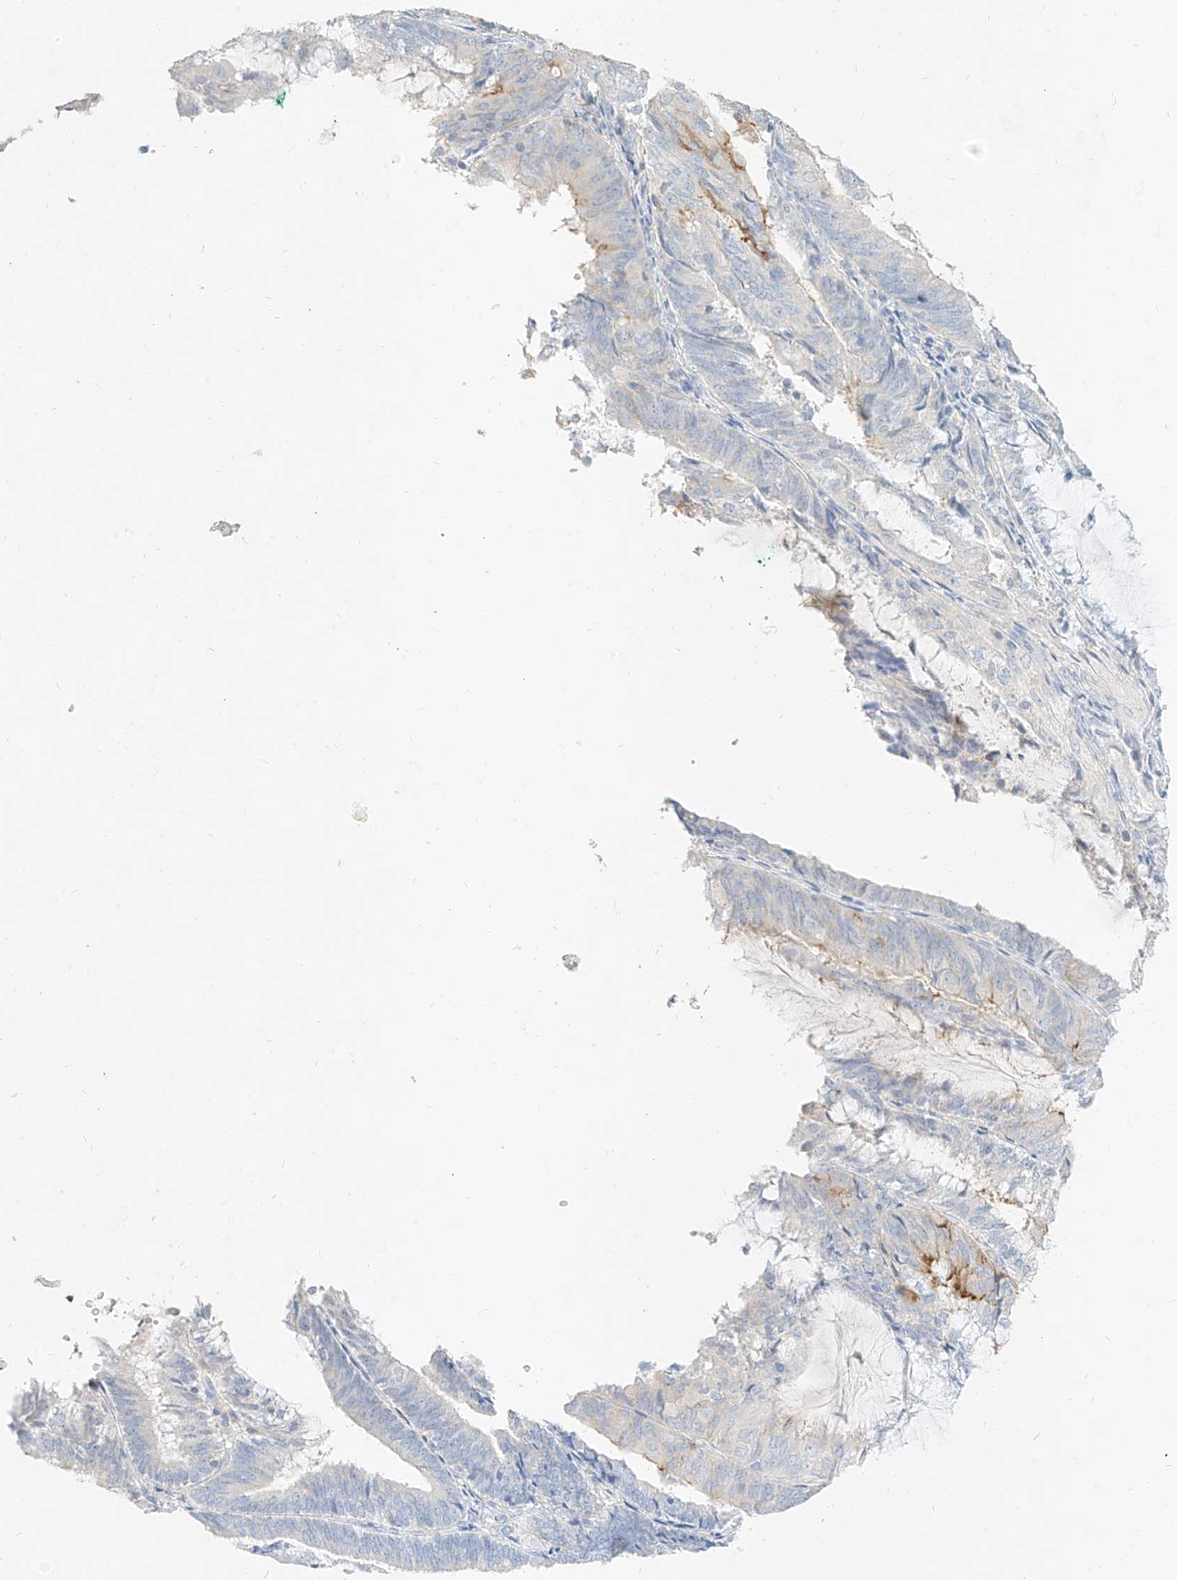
{"staining": {"intensity": "negative", "quantity": "none", "location": "none"}, "tissue": "endometrial cancer", "cell_type": "Tumor cells", "image_type": "cancer", "snomed": [{"axis": "morphology", "description": "Adenocarcinoma, NOS"}, {"axis": "topography", "description": "Endometrium"}], "caption": "Photomicrograph shows no significant protein expression in tumor cells of endometrial cancer (adenocarcinoma). (Brightfield microscopy of DAB (3,3'-diaminobenzidine) immunohistochemistry at high magnification).", "gene": "ZZEF1", "patient": {"sex": "female", "age": 81}}